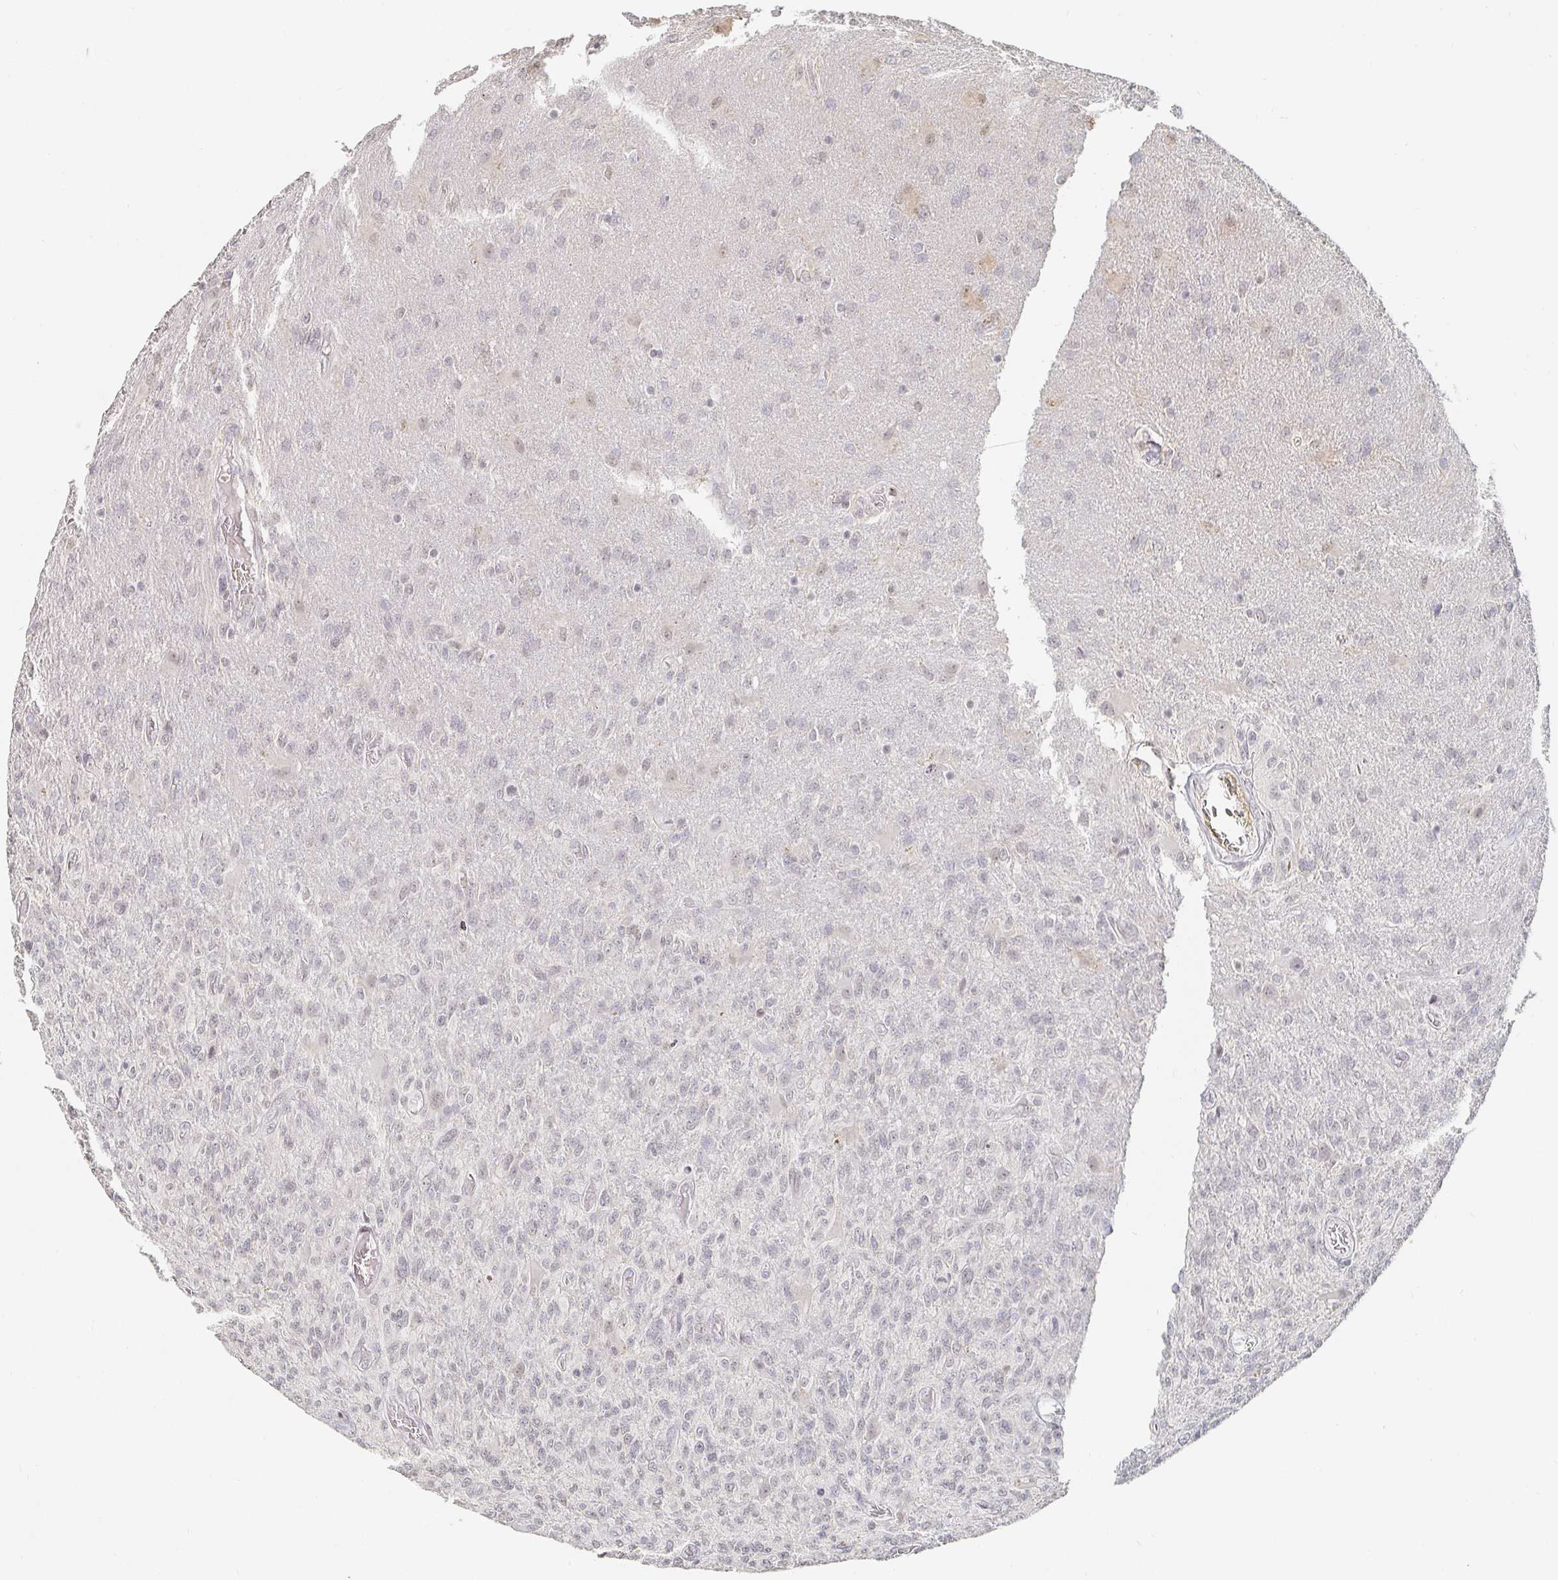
{"staining": {"intensity": "negative", "quantity": "none", "location": "none"}, "tissue": "glioma", "cell_type": "Tumor cells", "image_type": "cancer", "snomed": [{"axis": "morphology", "description": "Glioma, malignant, High grade"}, {"axis": "topography", "description": "Brain"}], "caption": "Malignant glioma (high-grade) stained for a protein using immunohistochemistry demonstrates no staining tumor cells.", "gene": "NME9", "patient": {"sex": "male", "age": 61}}